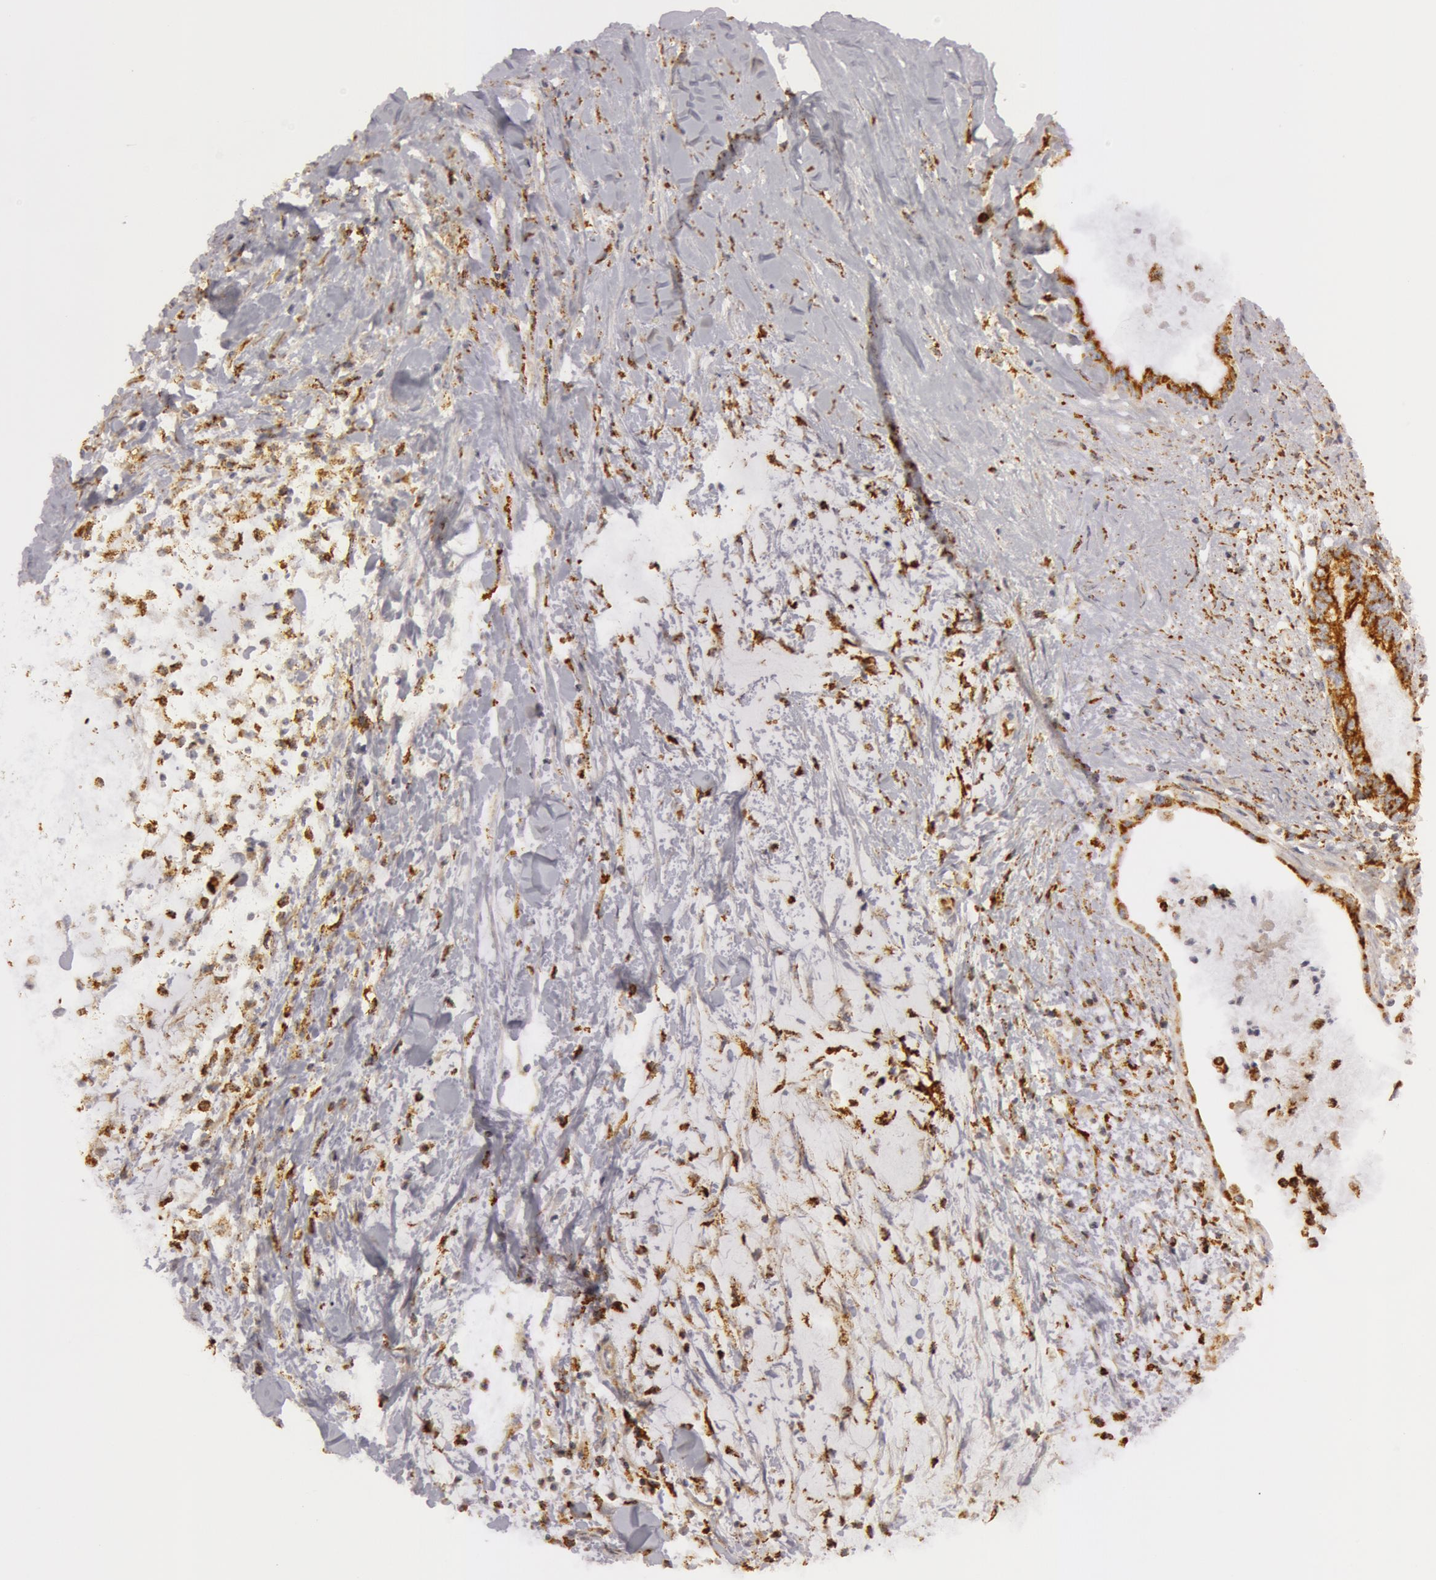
{"staining": {"intensity": "weak", "quantity": ">75%", "location": "cytoplasmic/membranous"}, "tissue": "pancreatic cancer", "cell_type": "Tumor cells", "image_type": "cancer", "snomed": [{"axis": "morphology", "description": "Adenocarcinoma, NOS"}, {"axis": "topography", "description": "Pancreas"}], "caption": "High-power microscopy captured an immunohistochemistry (IHC) image of pancreatic adenocarcinoma, revealing weak cytoplasmic/membranous positivity in approximately >75% of tumor cells.", "gene": "C7", "patient": {"sex": "female", "age": 64}}